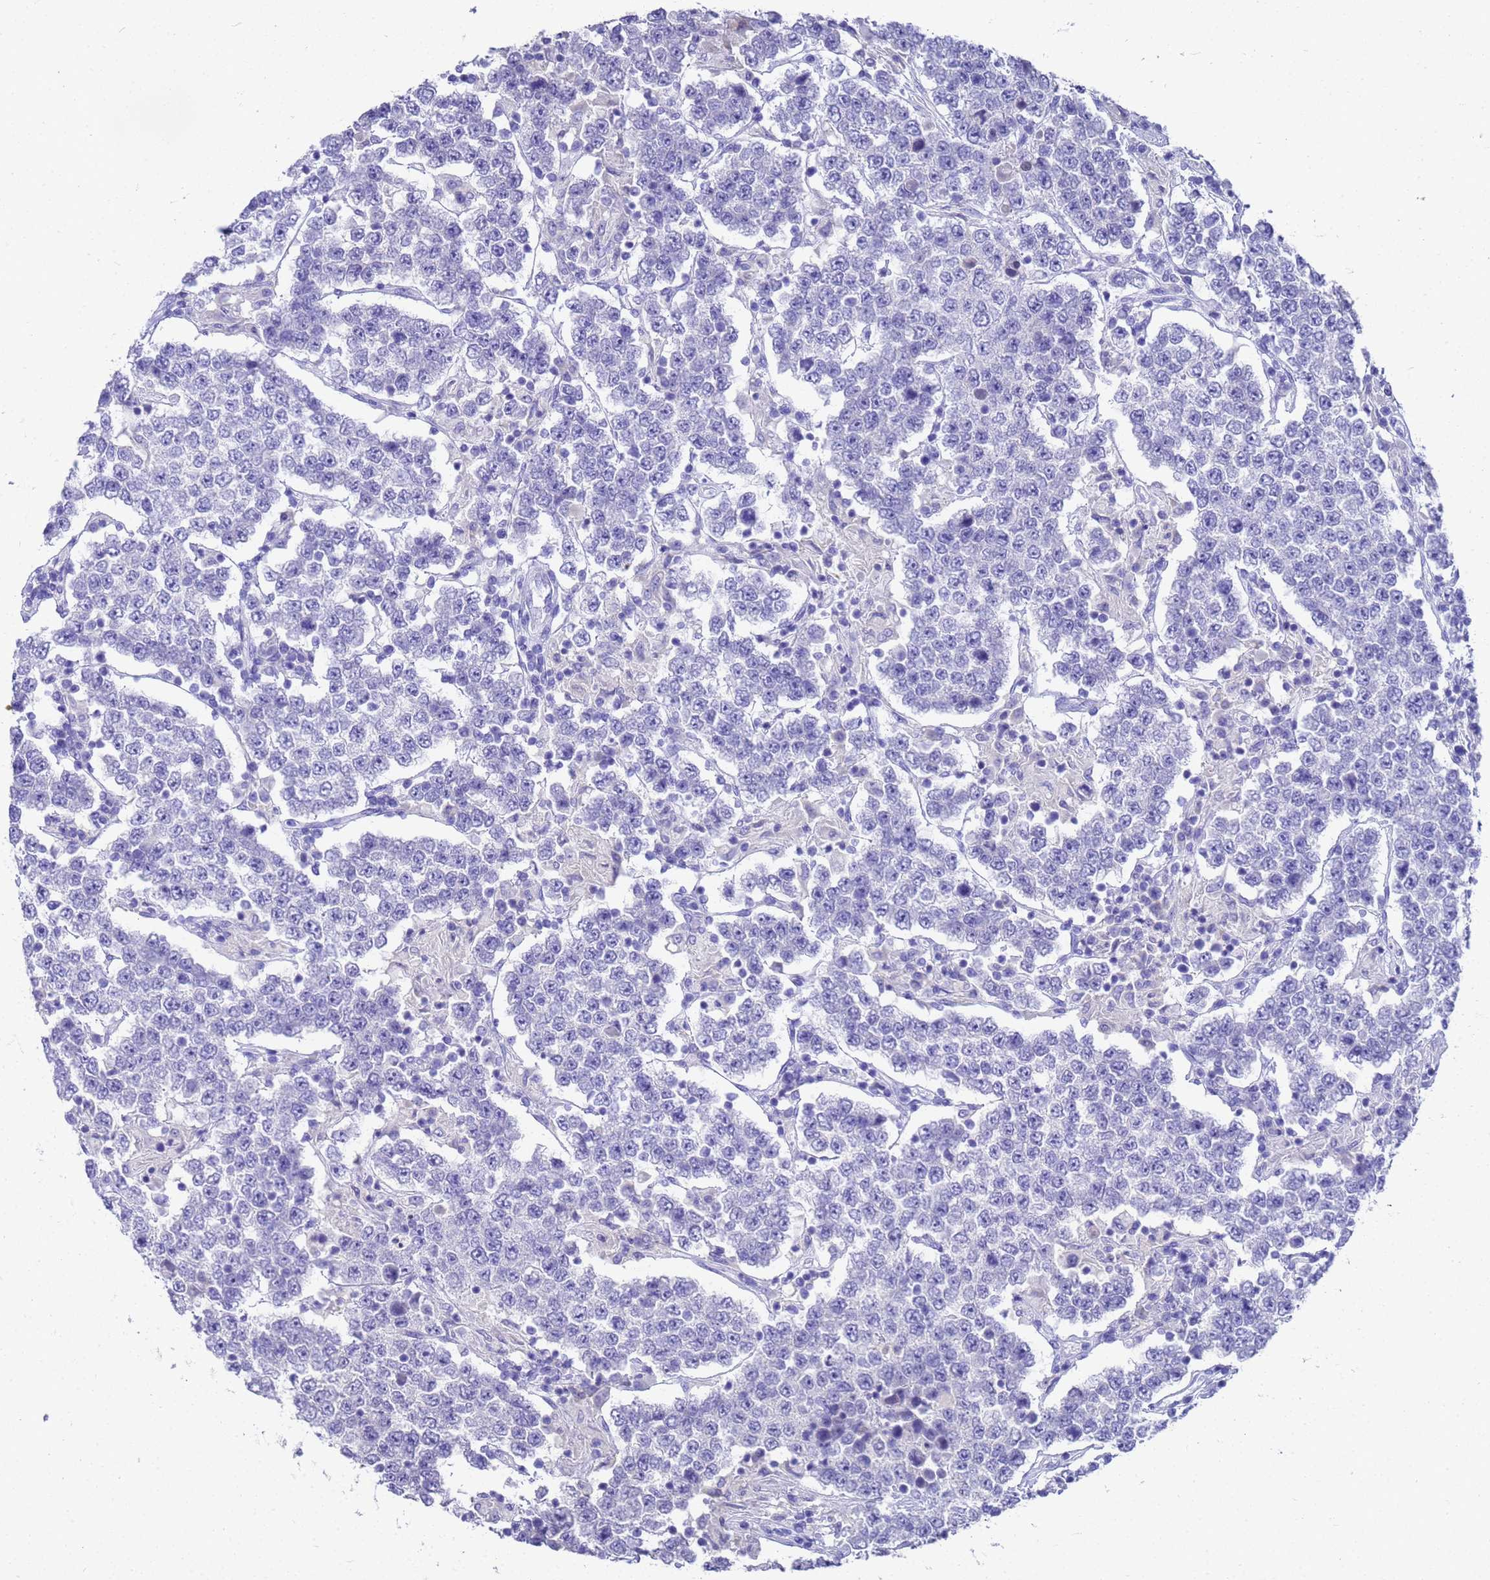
{"staining": {"intensity": "negative", "quantity": "none", "location": "none"}, "tissue": "testis cancer", "cell_type": "Tumor cells", "image_type": "cancer", "snomed": [{"axis": "morphology", "description": "Normal tissue, NOS"}, {"axis": "morphology", "description": "Urothelial carcinoma, High grade"}, {"axis": "morphology", "description": "Seminoma, NOS"}, {"axis": "morphology", "description": "Carcinoma, Embryonal, NOS"}, {"axis": "topography", "description": "Urinary bladder"}, {"axis": "topography", "description": "Testis"}], "caption": "Immunohistochemical staining of human testis cancer (seminoma) displays no significant expression in tumor cells.", "gene": "MS4A13", "patient": {"sex": "male", "age": 41}}